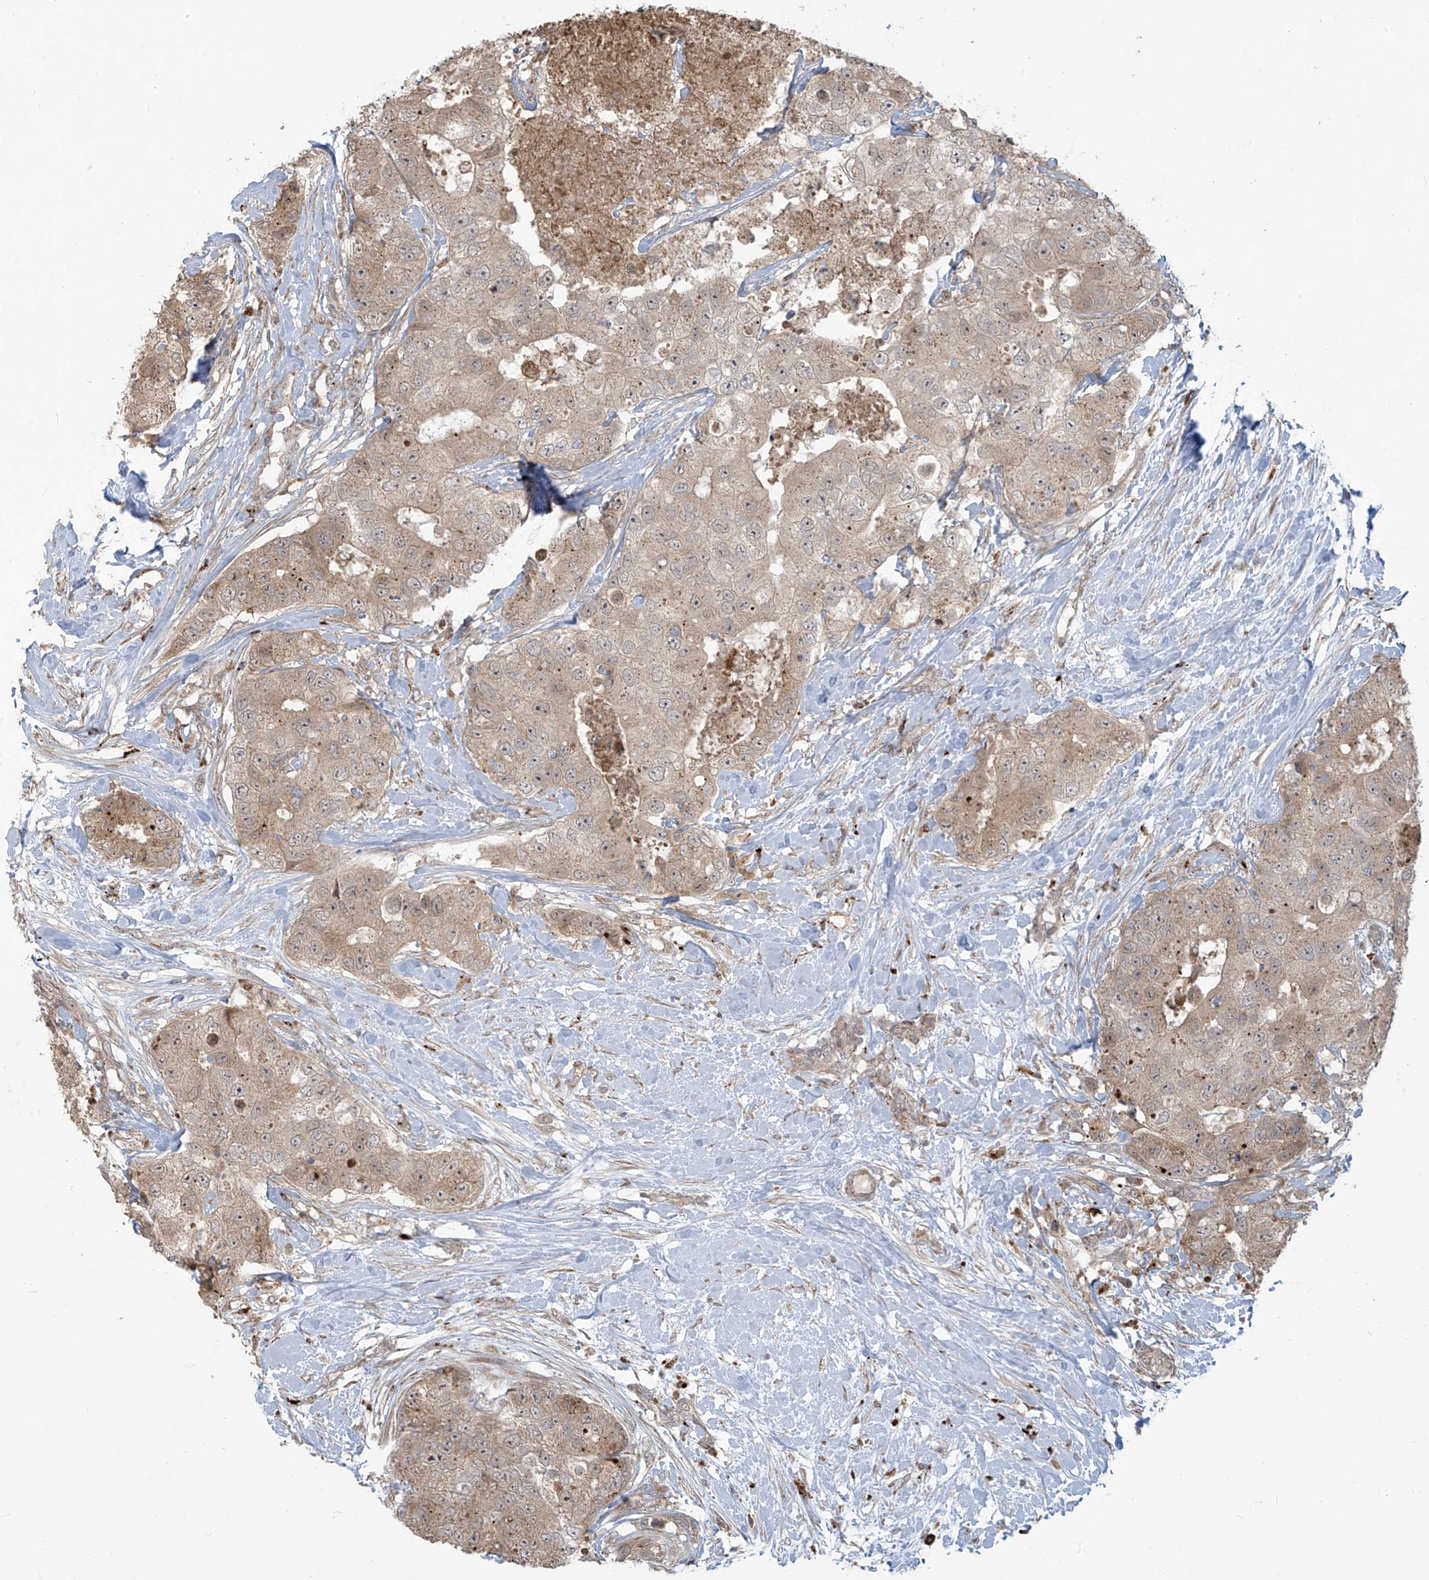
{"staining": {"intensity": "weak", "quantity": ">75%", "location": "cytoplasmic/membranous"}, "tissue": "breast cancer", "cell_type": "Tumor cells", "image_type": "cancer", "snomed": [{"axis": "morphology", "description": "Duct carcinoma"}, {"axis": "topography", "description": "Breast"}], "caption": "This is a micrograph of immunohistochemistry staining of breast cancer (infiltrating ductal carcinoma), which shows weak staining in the cytoplasmic/membranous of tumor cells.", "gene": "PLEKHM3", "patient": {"sex": "female", "age": 62}}